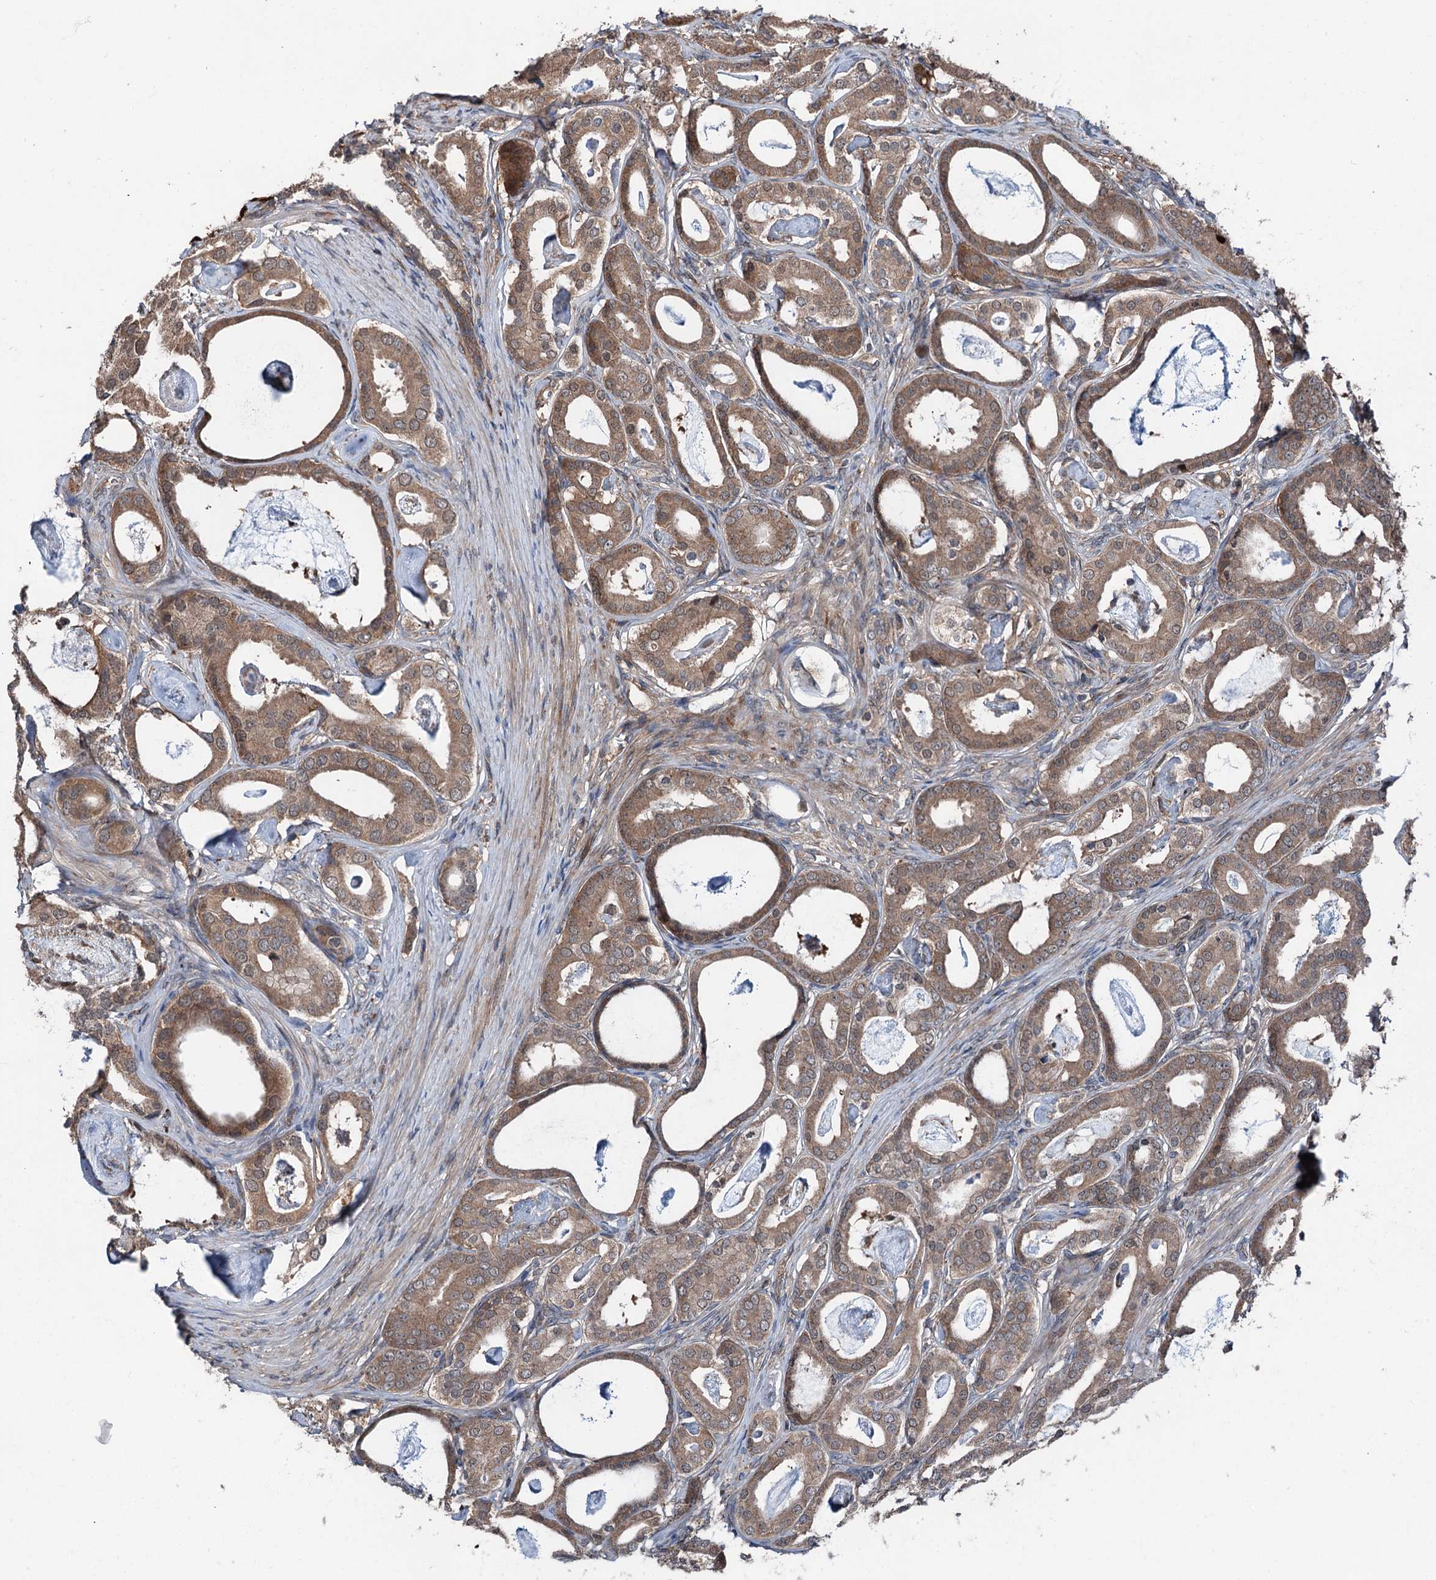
{"staining": {"intensity": "moderate", "quantity": ">75%", "location": "cytoplasmic/membranous"}, "tissue": "prostate cancer", "cell_type": "Tumor cells", "image_type": "cancer", "snomed": [{"axis": "morphology", "description": "Adenocarcinoma, Low grade"}, {"axis": "topography", "description": "Prostate"}], "caption": "Tumor cells demonstrate medium levels of moderate cytoplasmic/membranous positivity in about >75% of cells in low-grade adenocarcinoma (prostate). The staining is performed using DAB brown chromogen to label protein expression. The nuclei are counter-stained blue using hematoxylin.", "gene": "PSMD13", "patient": {"sex": "male", "age": 71}}